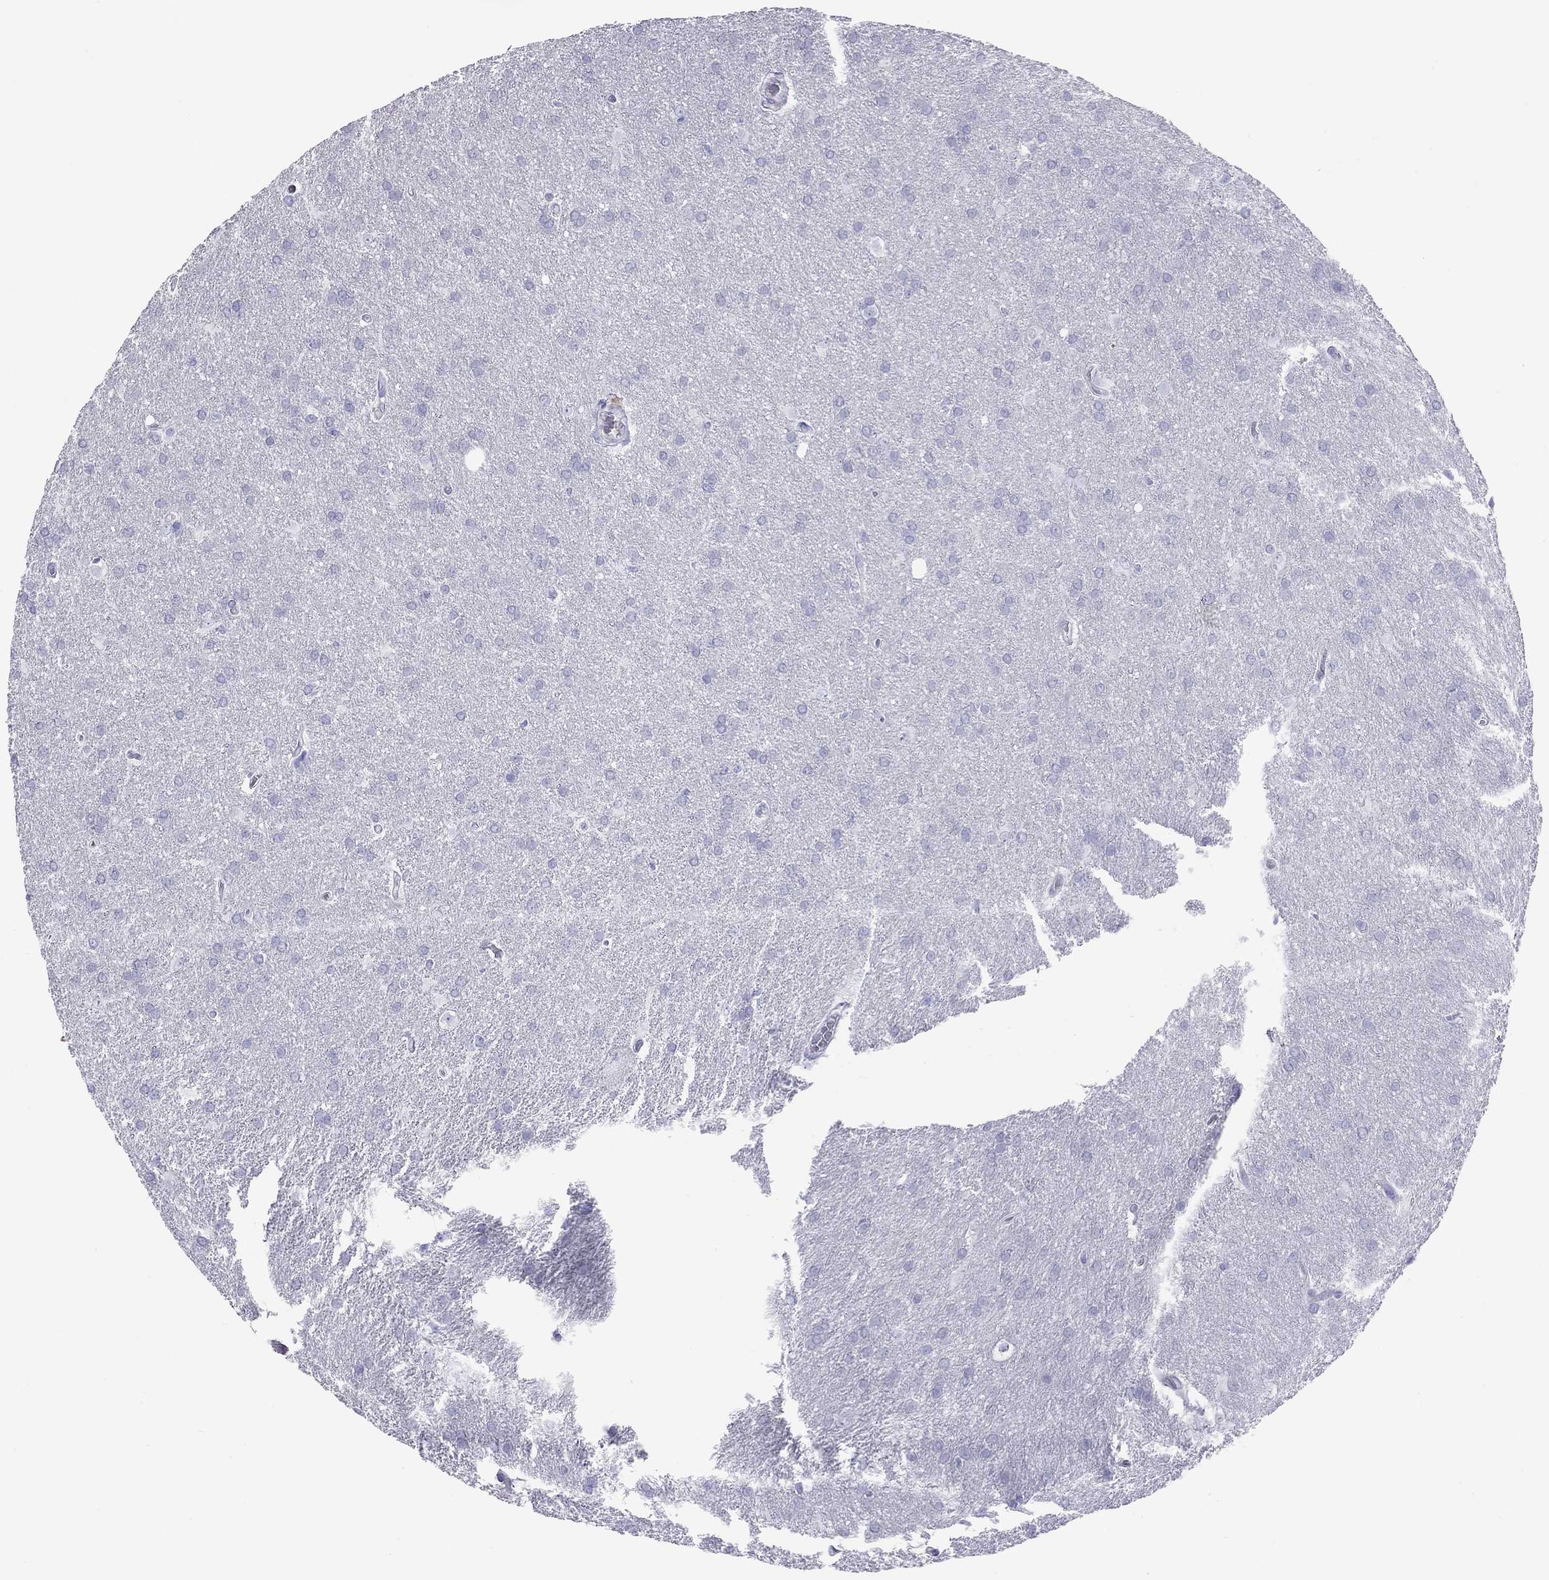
{"staining": {"intensity": "negative", "quantity": "none", "location": "none"}, "tissue": "glioma", "cell_type": "Tumor cells", "image_type": "cancer", "snomed": [{"axis": "morphology", "description": "Glioma, malignant, Low grade"}, {"axis": "topography", "description": "Brain"}], "caption": "The IHC photomicrograph has no significant expression in tumor cells of malignant glioma (low-grade) tissue.", "gene": "SH2D2A", "patient": {"sex": "female", "age": 32}}